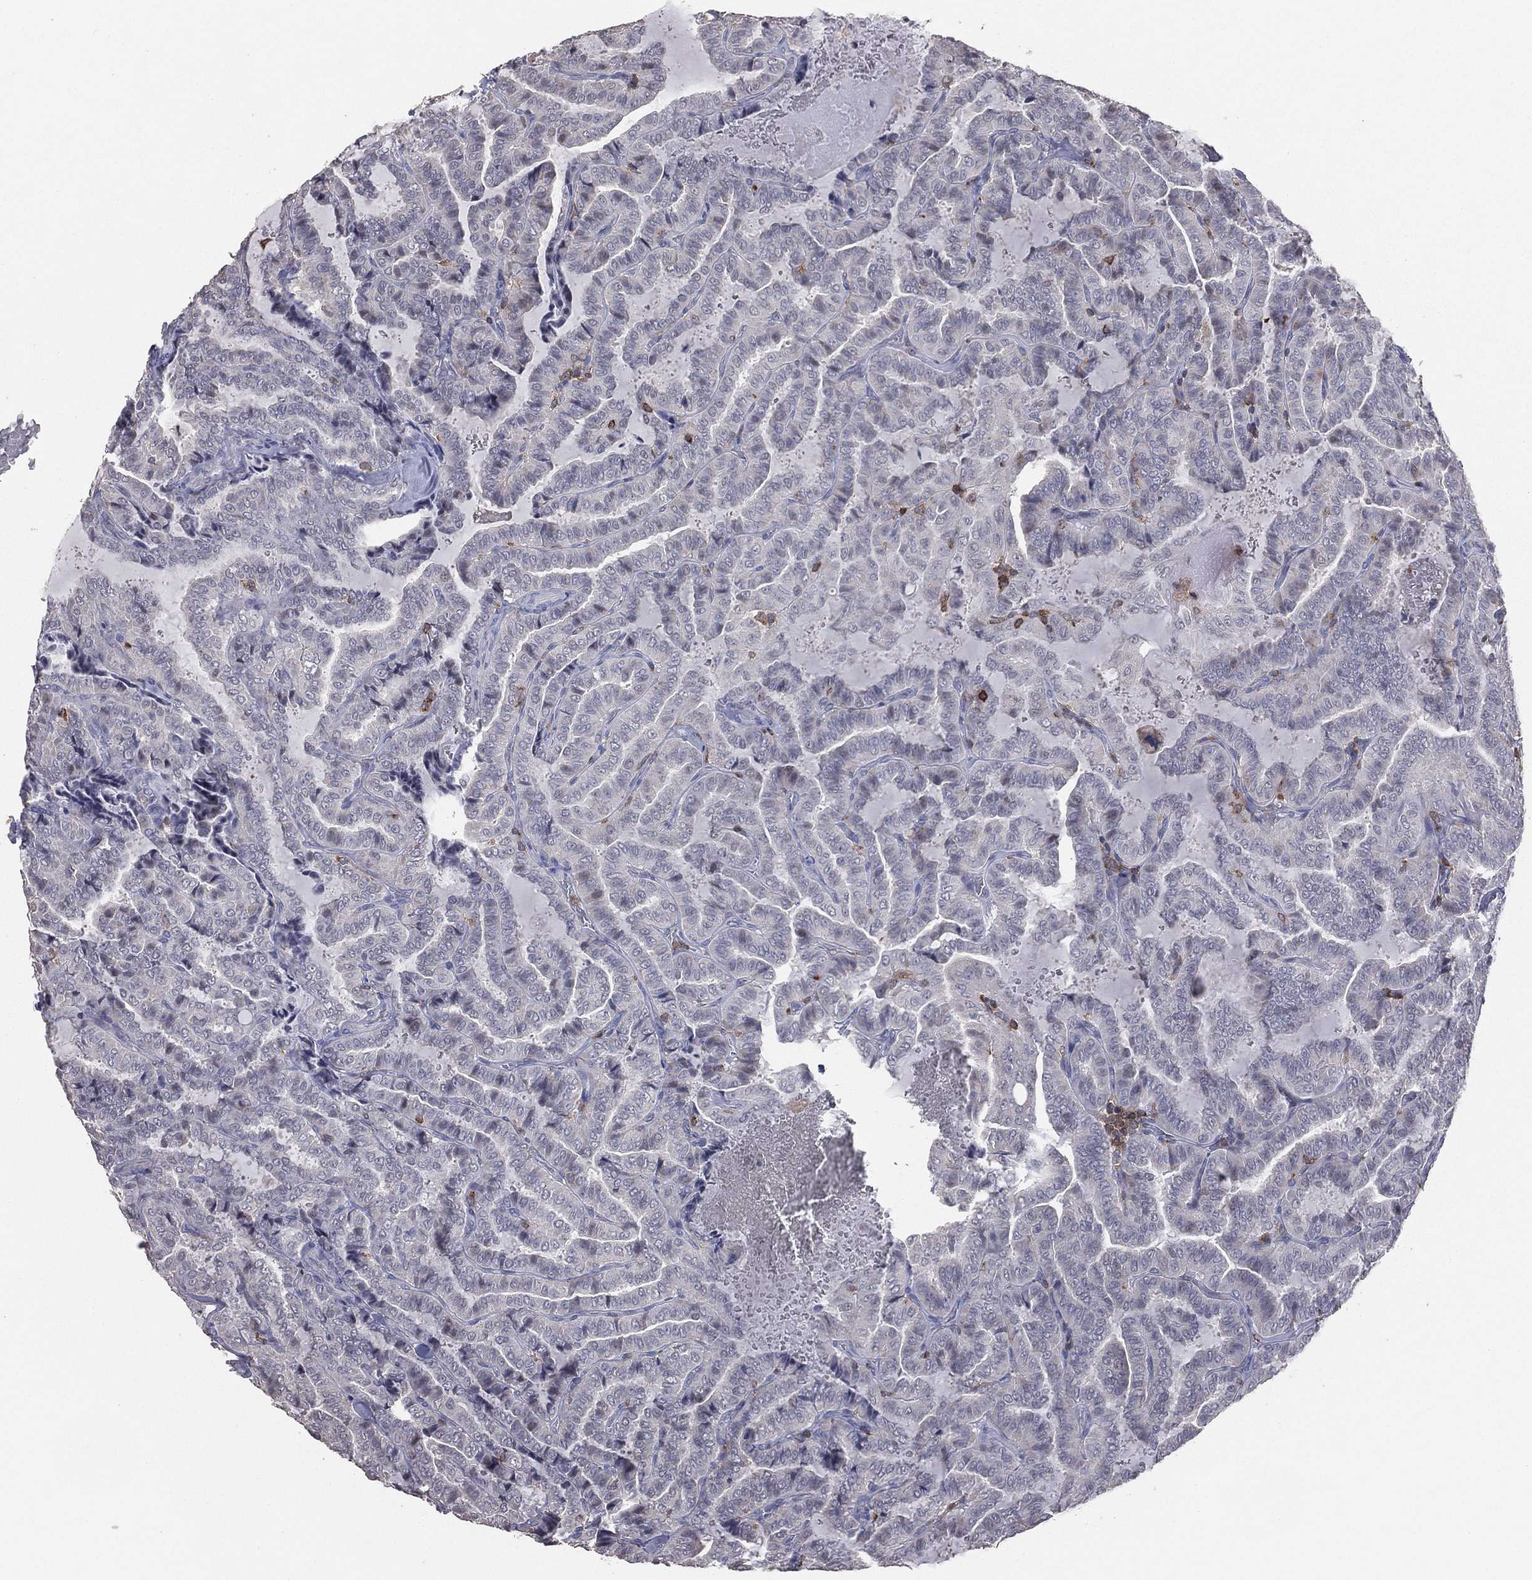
{"staining": {"intensity": "negative", "quantity": "none", "location": "none"}, "tissue": "thyroid cancer", "cell_type": "Tumor cells", "image_type": "cancer", "snomed": [{"axis": "morphology", "description": "Papillary adenocarcinoma, NOS"}, {"axis": "topography", "description": "Thyroid gland"}], "caption": "Tumor cells are negative for brown protein staining in thyroid papillary adenocarcinoma.", "gene": "PSTPIP1", "patient": {"sex": "female", "age": 39}}